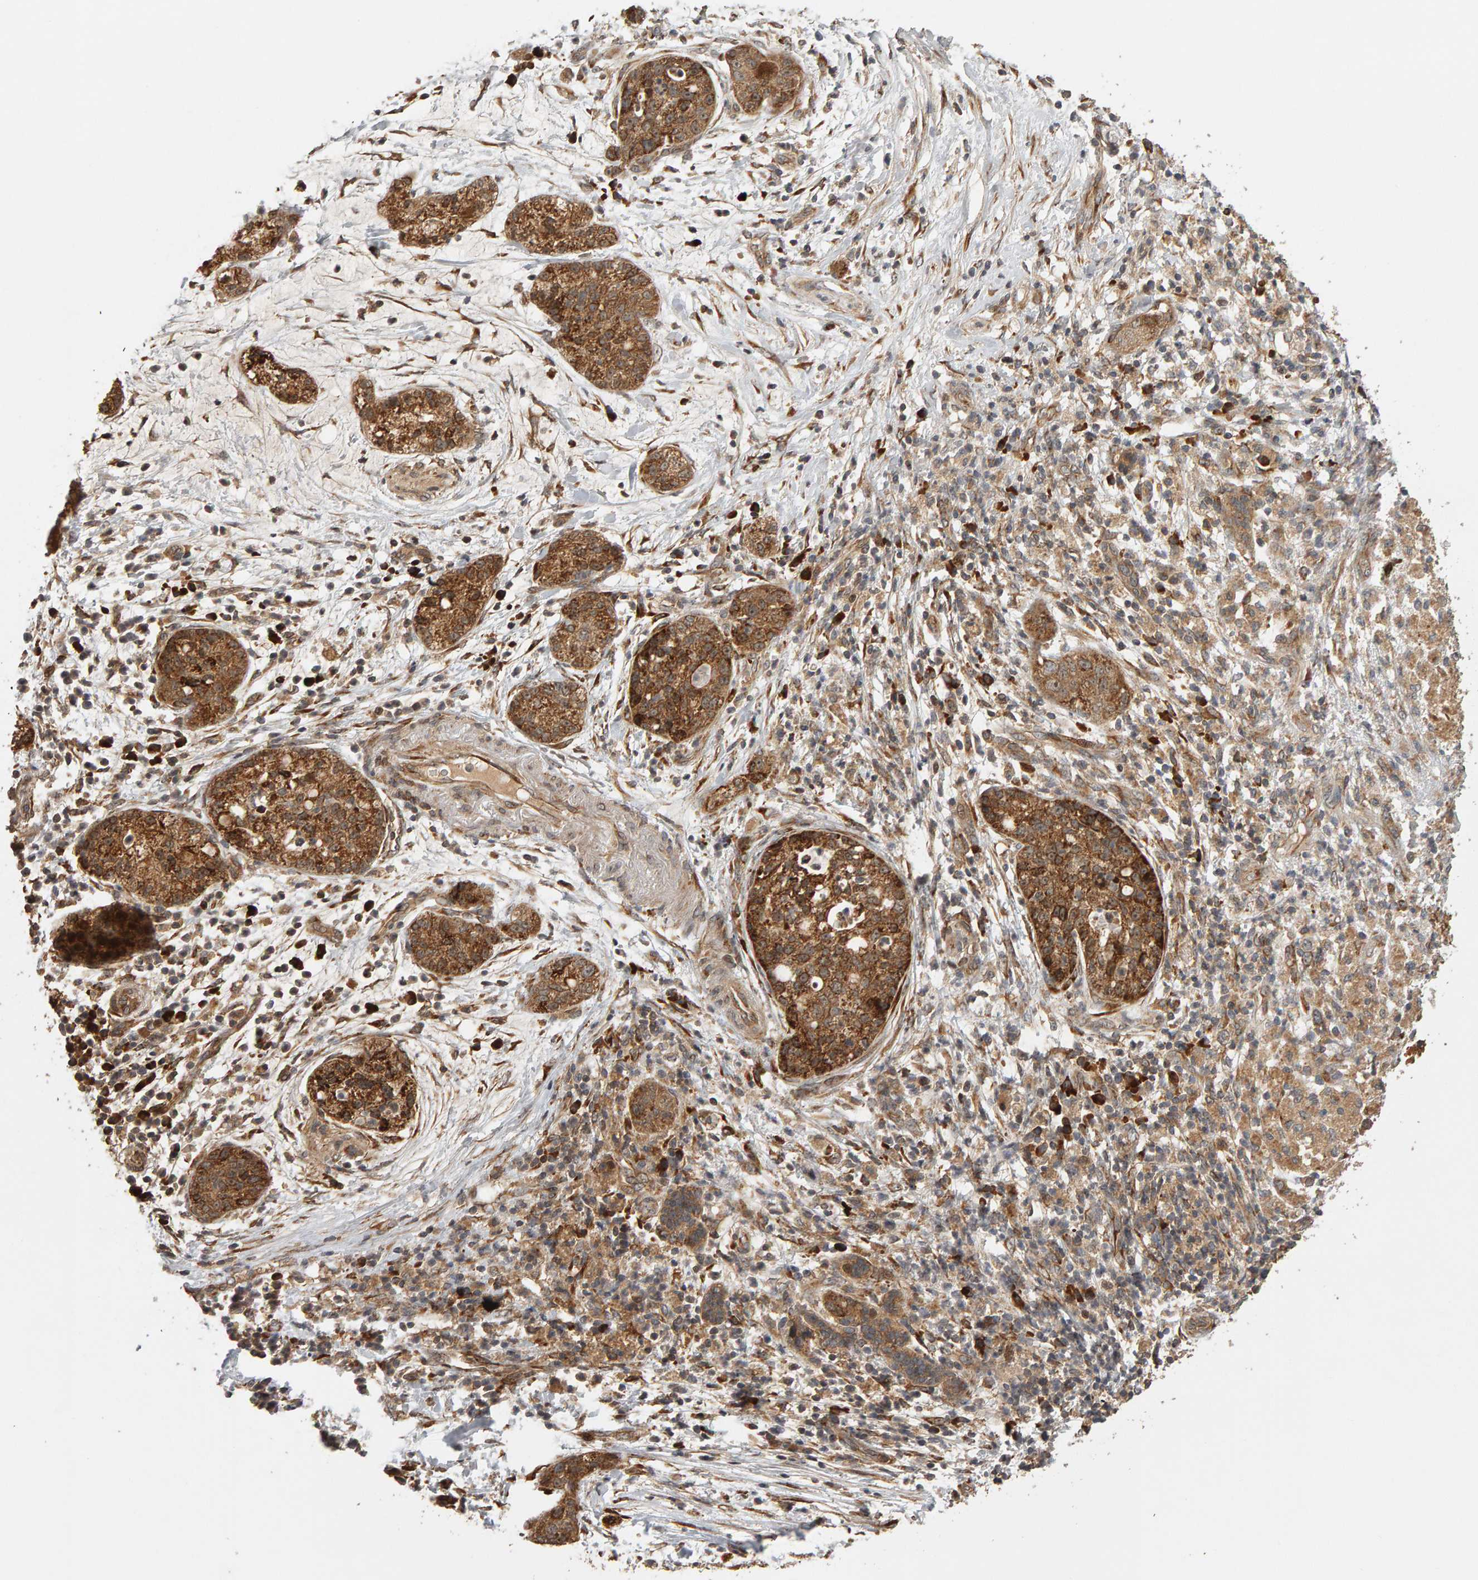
{"staining": {"intensity": "strong", "quantity": ">75%", "location": "cytoplasmic/membranous"}, "tissue": "pancreatic cancer", "cell_type": "Tumor cells", "image_type": "cancer", "snomed": [{"axis": "morphology", "description": "Adenocarcinoma, NOS"}, {"axis": "topography", "description": "Pancreas"}], "caption": "Protein expression analysis of human pancreatic cancer (adenocarcinoma) reveals strong cytoplasmic/membranous positivity in about >75% of tumor cells. The staining is performed using DAB brown chromogen to label protein expression. The nuclei are counter-stained blue using hematoxylin.", "gene": "ZFAND1", "patient": {"sex": "female", "age": 78}}